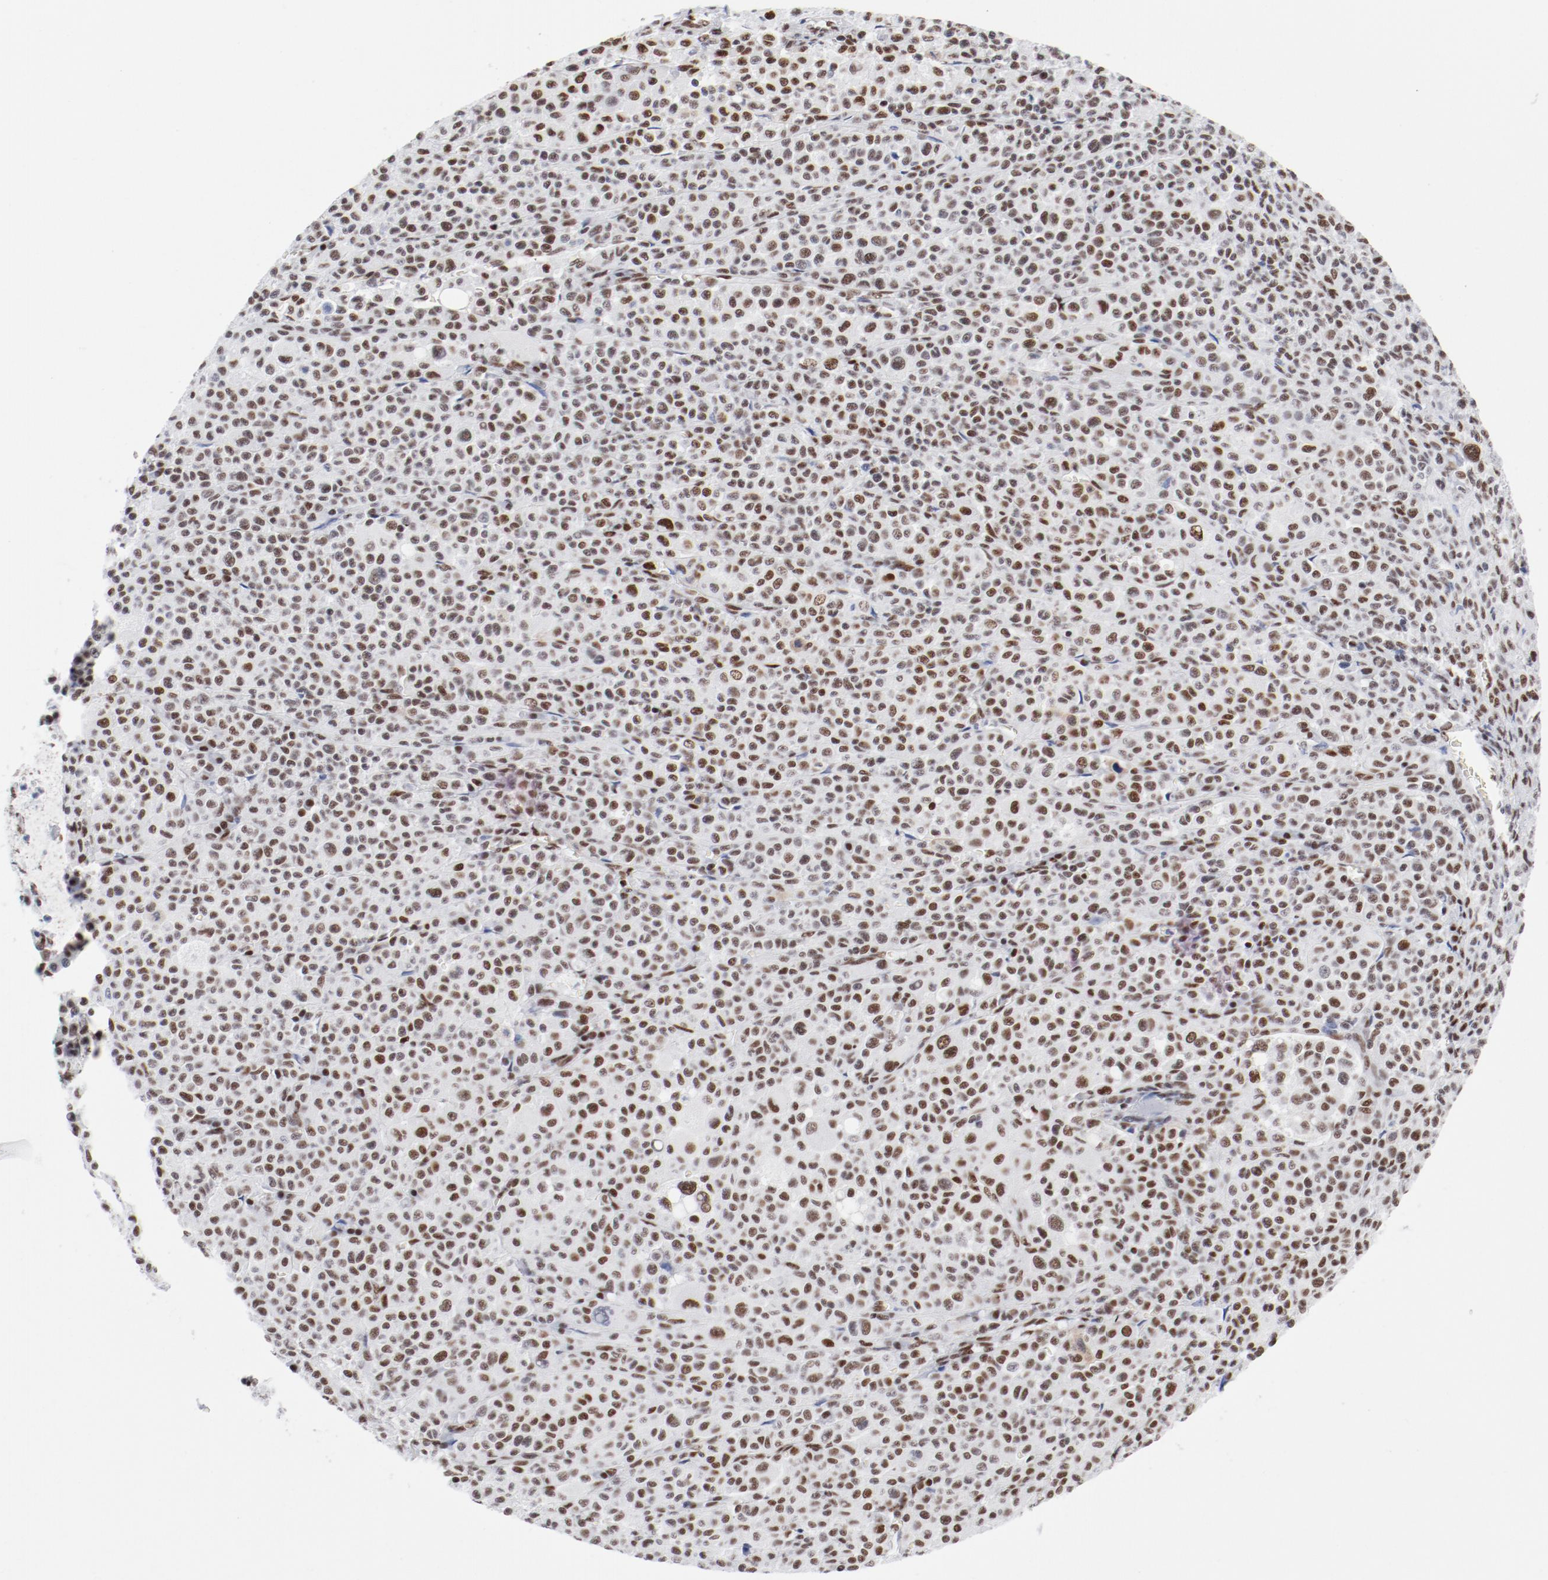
{"staining": {"intensity": "strong", "quantity": ">75%", "location": "nuclear"}, "tissue": "melanoma", "cell_type": "Tumor cells", "image_type": "cancer", "snomed": [{"axis": "morphology", "description": "Malignant melanoma, Metastatic site"}, {"axis": "topography", "description": "Skin"}], "caption": "The immunohistochemical stain labels strong nuclear expression in tumor cells of melanoma tissue.", "gene": "ATF2", "patient": {"sex": "female", "age": 74}}